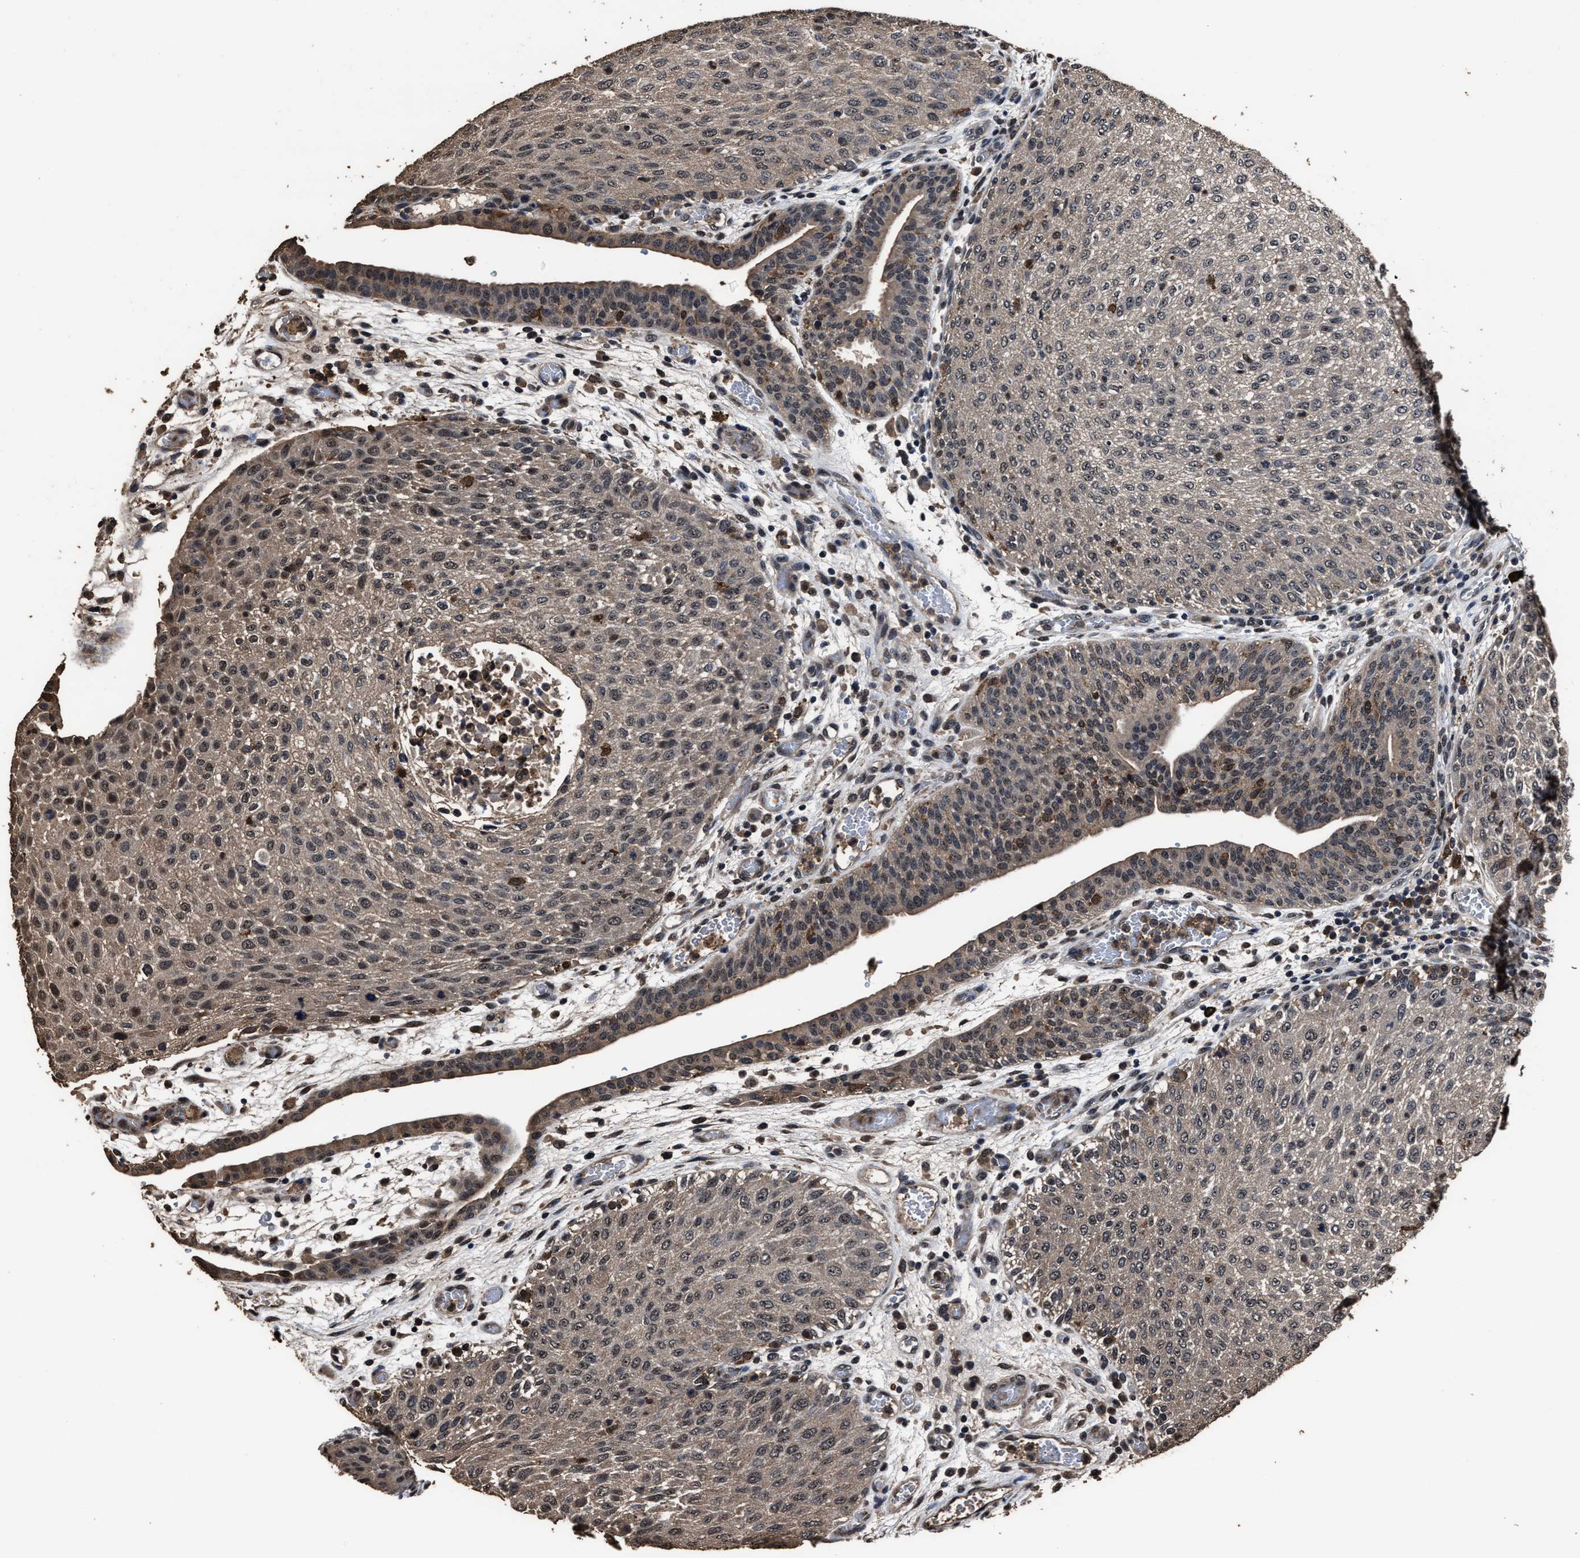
{"staining": {"intensity": "weak", "quantity": ">75%", "location": "cytoplasmic/membranous,nuclear"}, "tissue": "urothelial cancer", "cell_type": "Tumor cells", "image_type": "cancer", "snomed": [{"axis": "morphology", "description": "Urothelial carcinoma, Low grade"}, {"axis": "morphology", "description": "Urothelial carcinoma, High grade"}, {"axis": "topography", "description": "Urinary bladder"}], "caption": "Protein expression analysis of human low-grade urothelial carcinoma reveals weak cytoplasmic/membranous and nuclear positivity in approximately >75% of tumor cells.", "gene": "RSBN1L", "patient": {"sex": "male", "age": 35}}